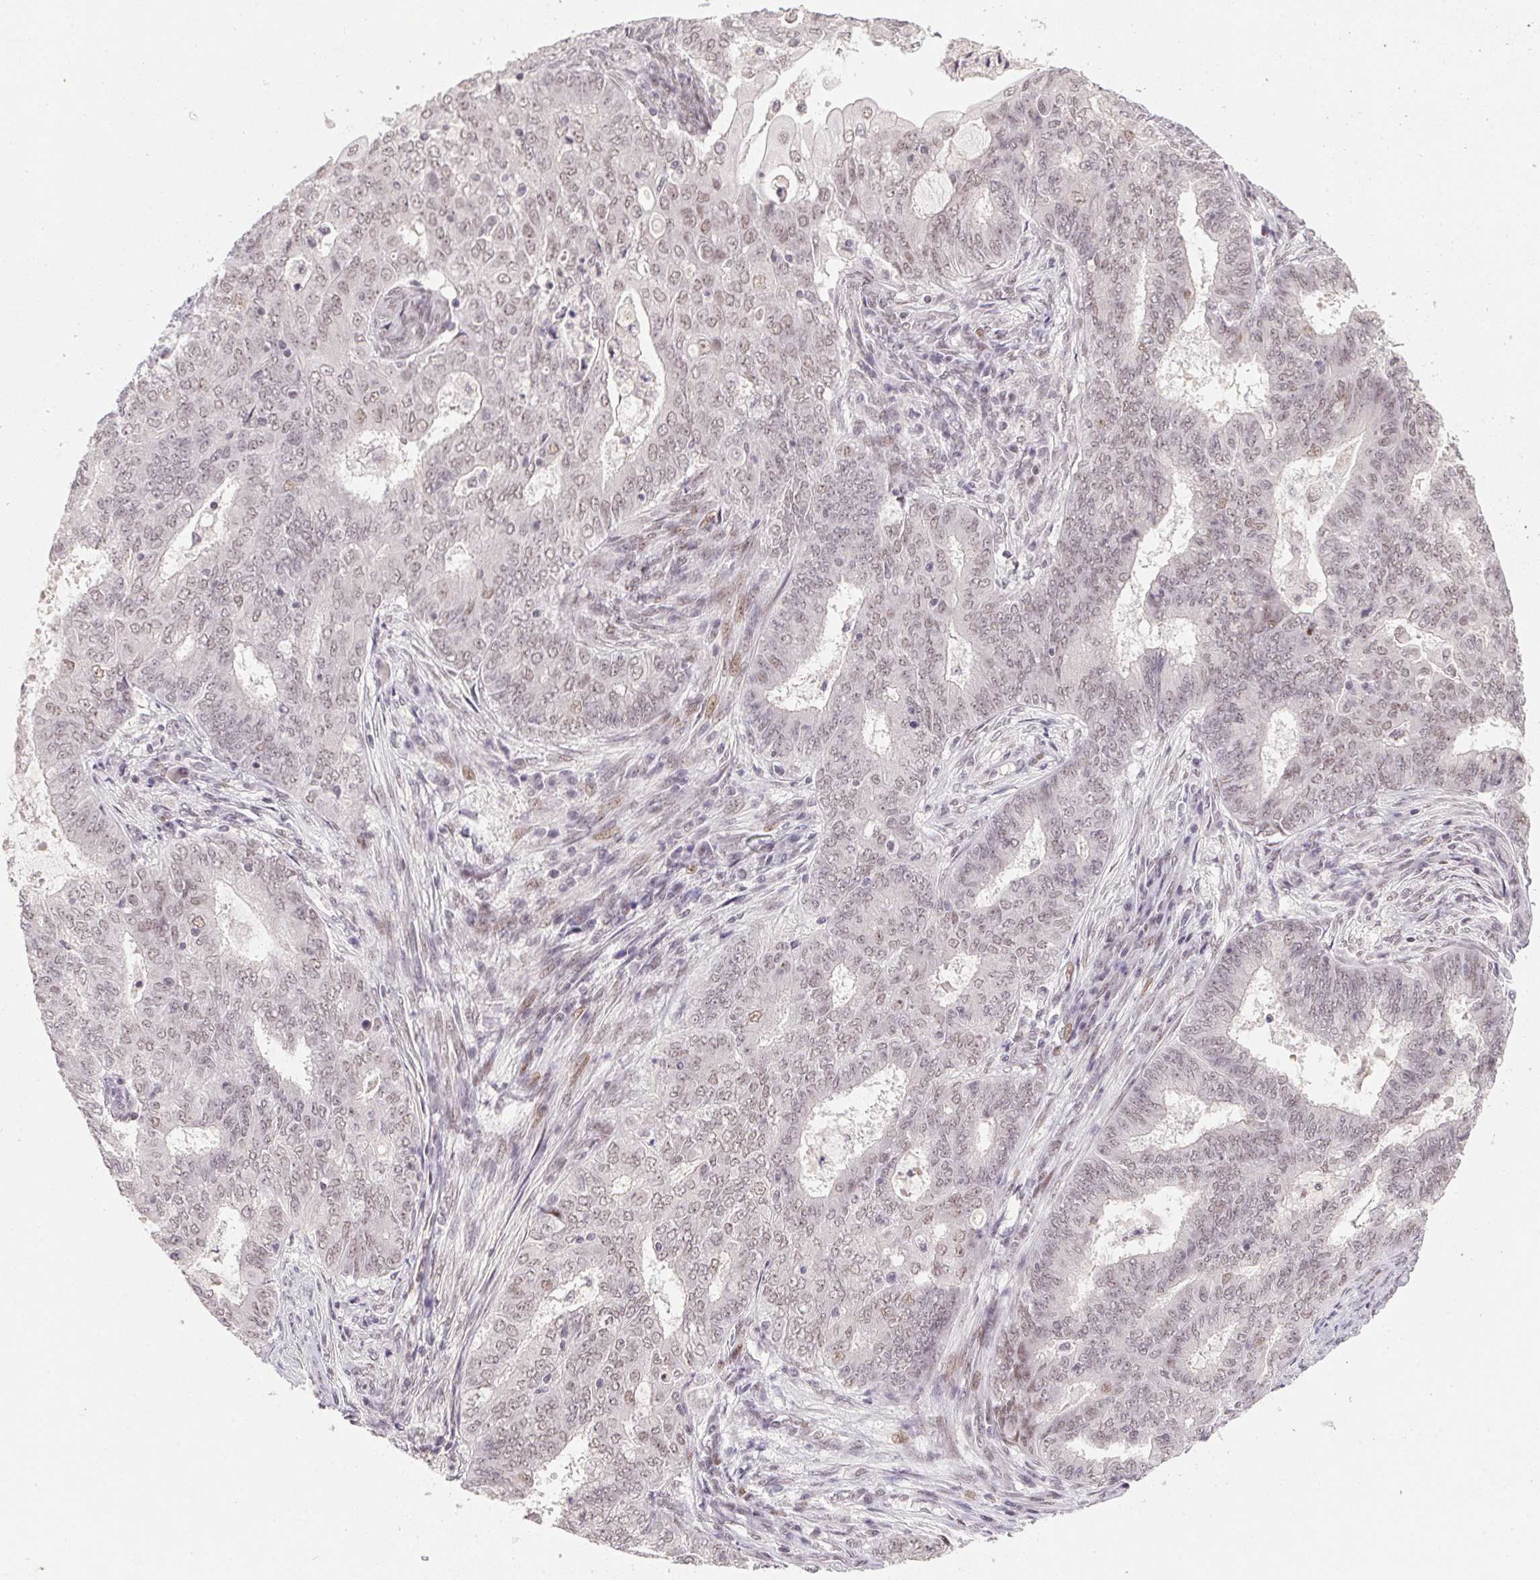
{"staining": {"intensity": "weak", "quantity": ">75%", "location": "nuclear"}, "tissue": "endometrial cancer", "cell_type": "Tumor cells", "image_type": "cancer", "snomed": [{"axis": "morphology", "description": "Adenocarcinoma, NOS"}, {"axis": "topography", "description": "Endometrium"}], "caption": "Weak nuclear protein positivity is seen in about >75% of tumor cells in endometrial adenocarcinoma.", "gene": "KDM4D", "patient": {"sex": "female", "age": 62}}